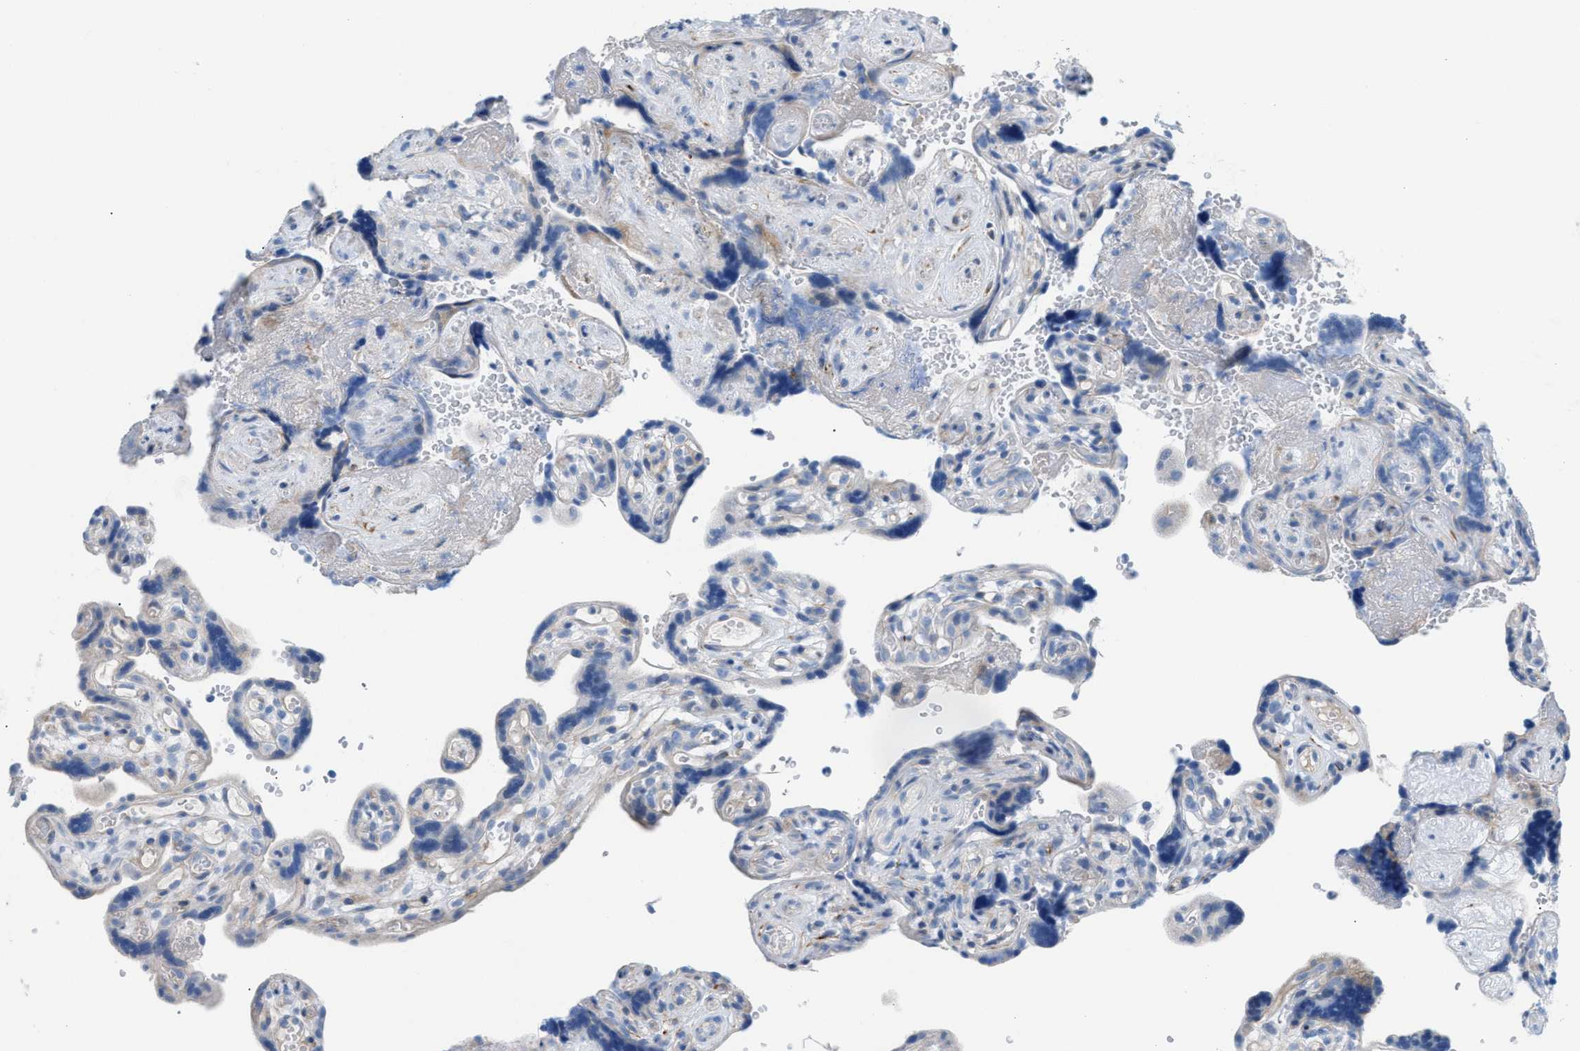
{"staining": {"intensity": "negative", "quantity": "none", "location": "none"}, "tissue": "placenta", "cell_type": "Trophoblastic cells", "image_type": "normal", "snomed": [{"axis": "morphology", "description": "Normal tissue, NOS"}, {"axis": "topography", "description": "Placenta"}], "caption": "This is an IHC micrograph of unremarkable human placenta. There is no expression in trophoblastic cells.", "gene": "MPP3", "patient": {"sex": "female", "age": 30}}